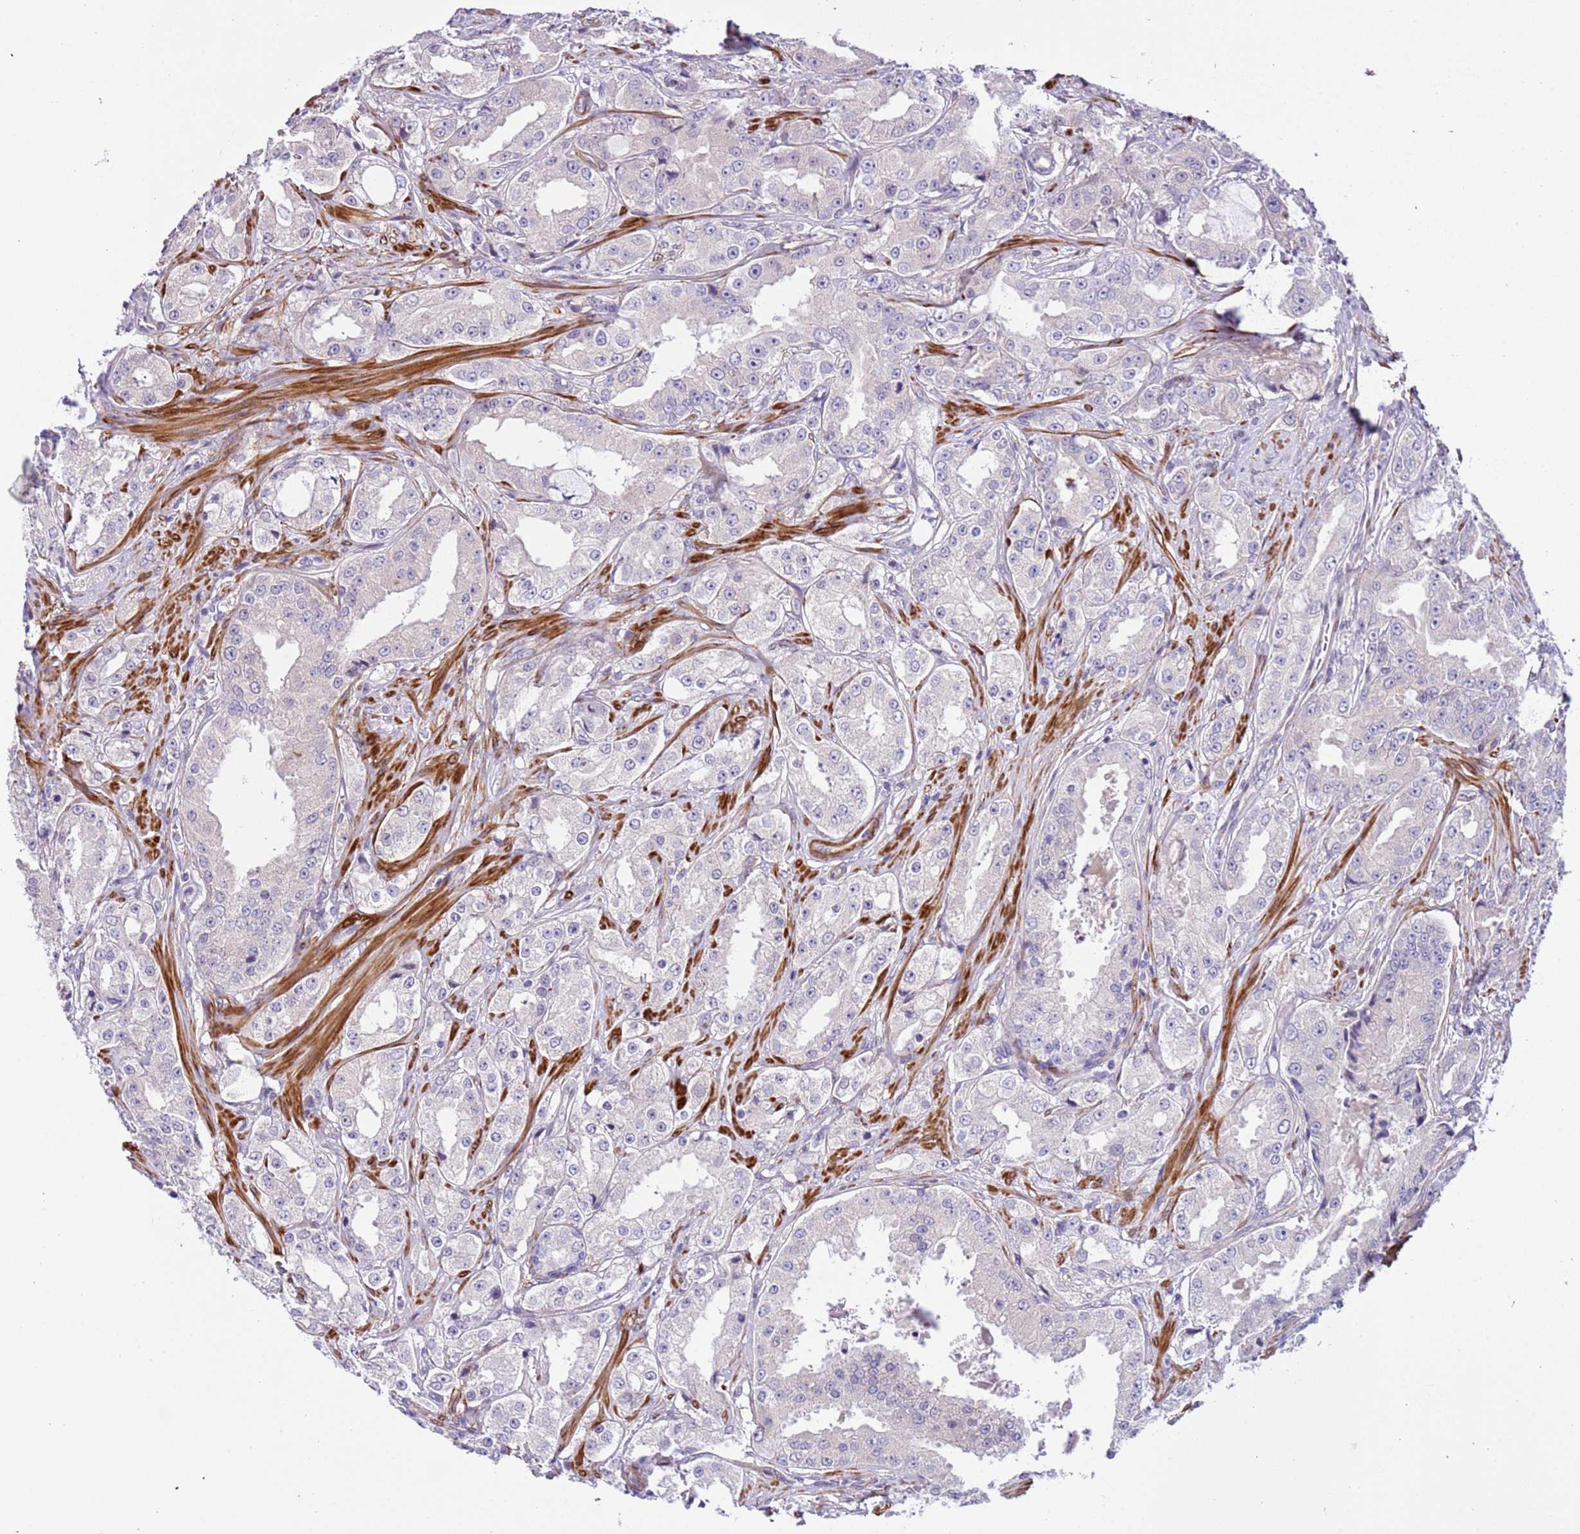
{"staining": {"intensity": "negative", "quantity": "none", "location": "none"}, "tissue": "prostate cancer", "cell_type": "Tumor cells", "image_type": "cancer", "snomed": [{"axis": "morphology", "description": "Adenocarcinoma, High grade"}, {"axis": "topography", "description": "Prostate"}], "caption": "High power microscopy image of an IHC histopathology image of prostate cancer, revealing no significant expression in tumor cells.", "gene": "PLEKHH1", "patient": {"sex": "male", "age": 73}}